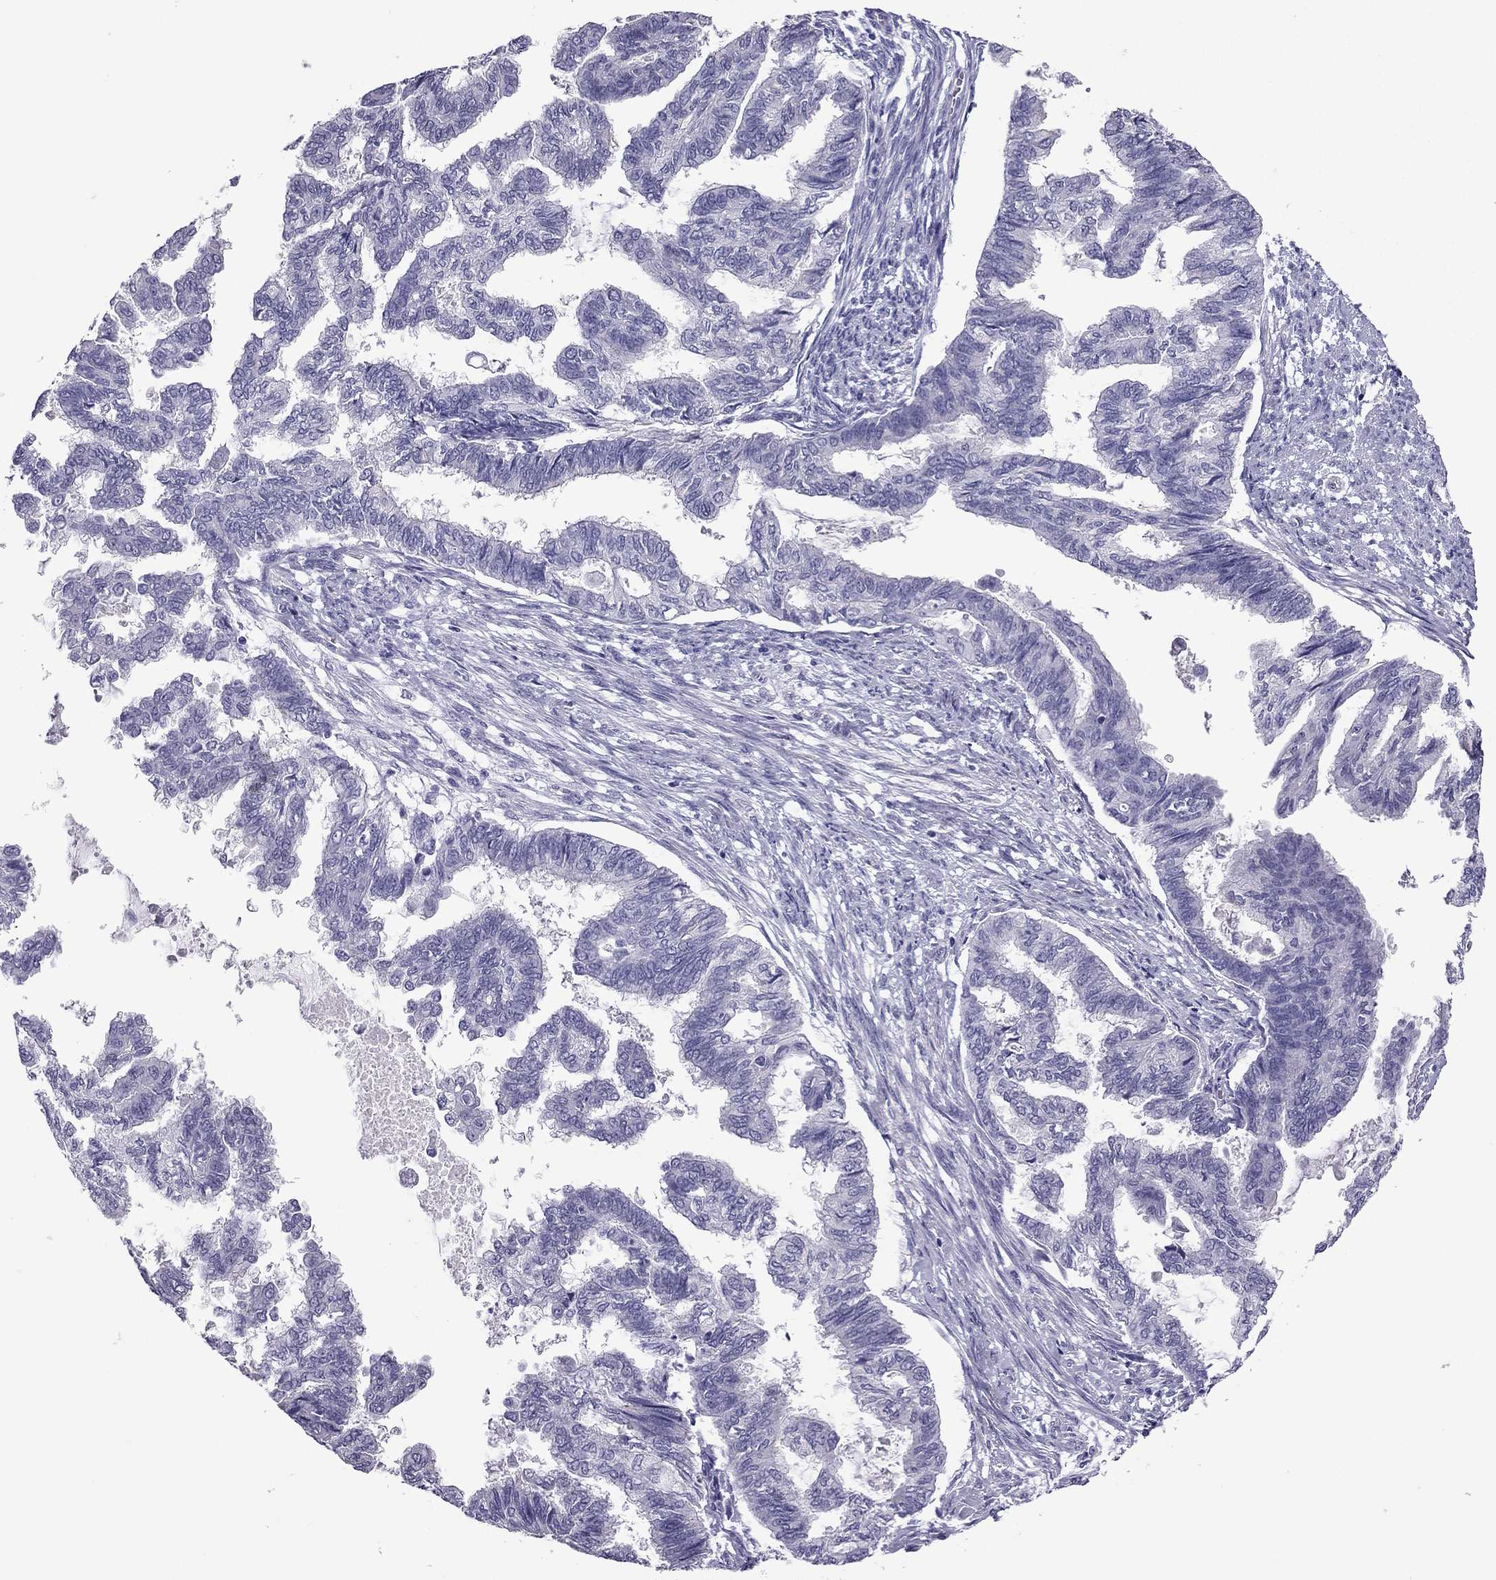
{"staining": {"intensity": "negative", "quantity": "none", "location": "none"}, "tissue": "endometrial cancer", "cell_type": "Tumor cells", "image_type": "cancer", "snomed": [{"axis": "morphology", "description": "Adenocarcinoma, NOS"}, {"axis": "topography", "description": "Endometrium"}], "caption": "IHC histopathology image of human endometrial cancer stained for a protein (brown), which displays no expression in tumor cells.", "gene": "PDE6A", "patient": {"sex": "female", "age": 86}}